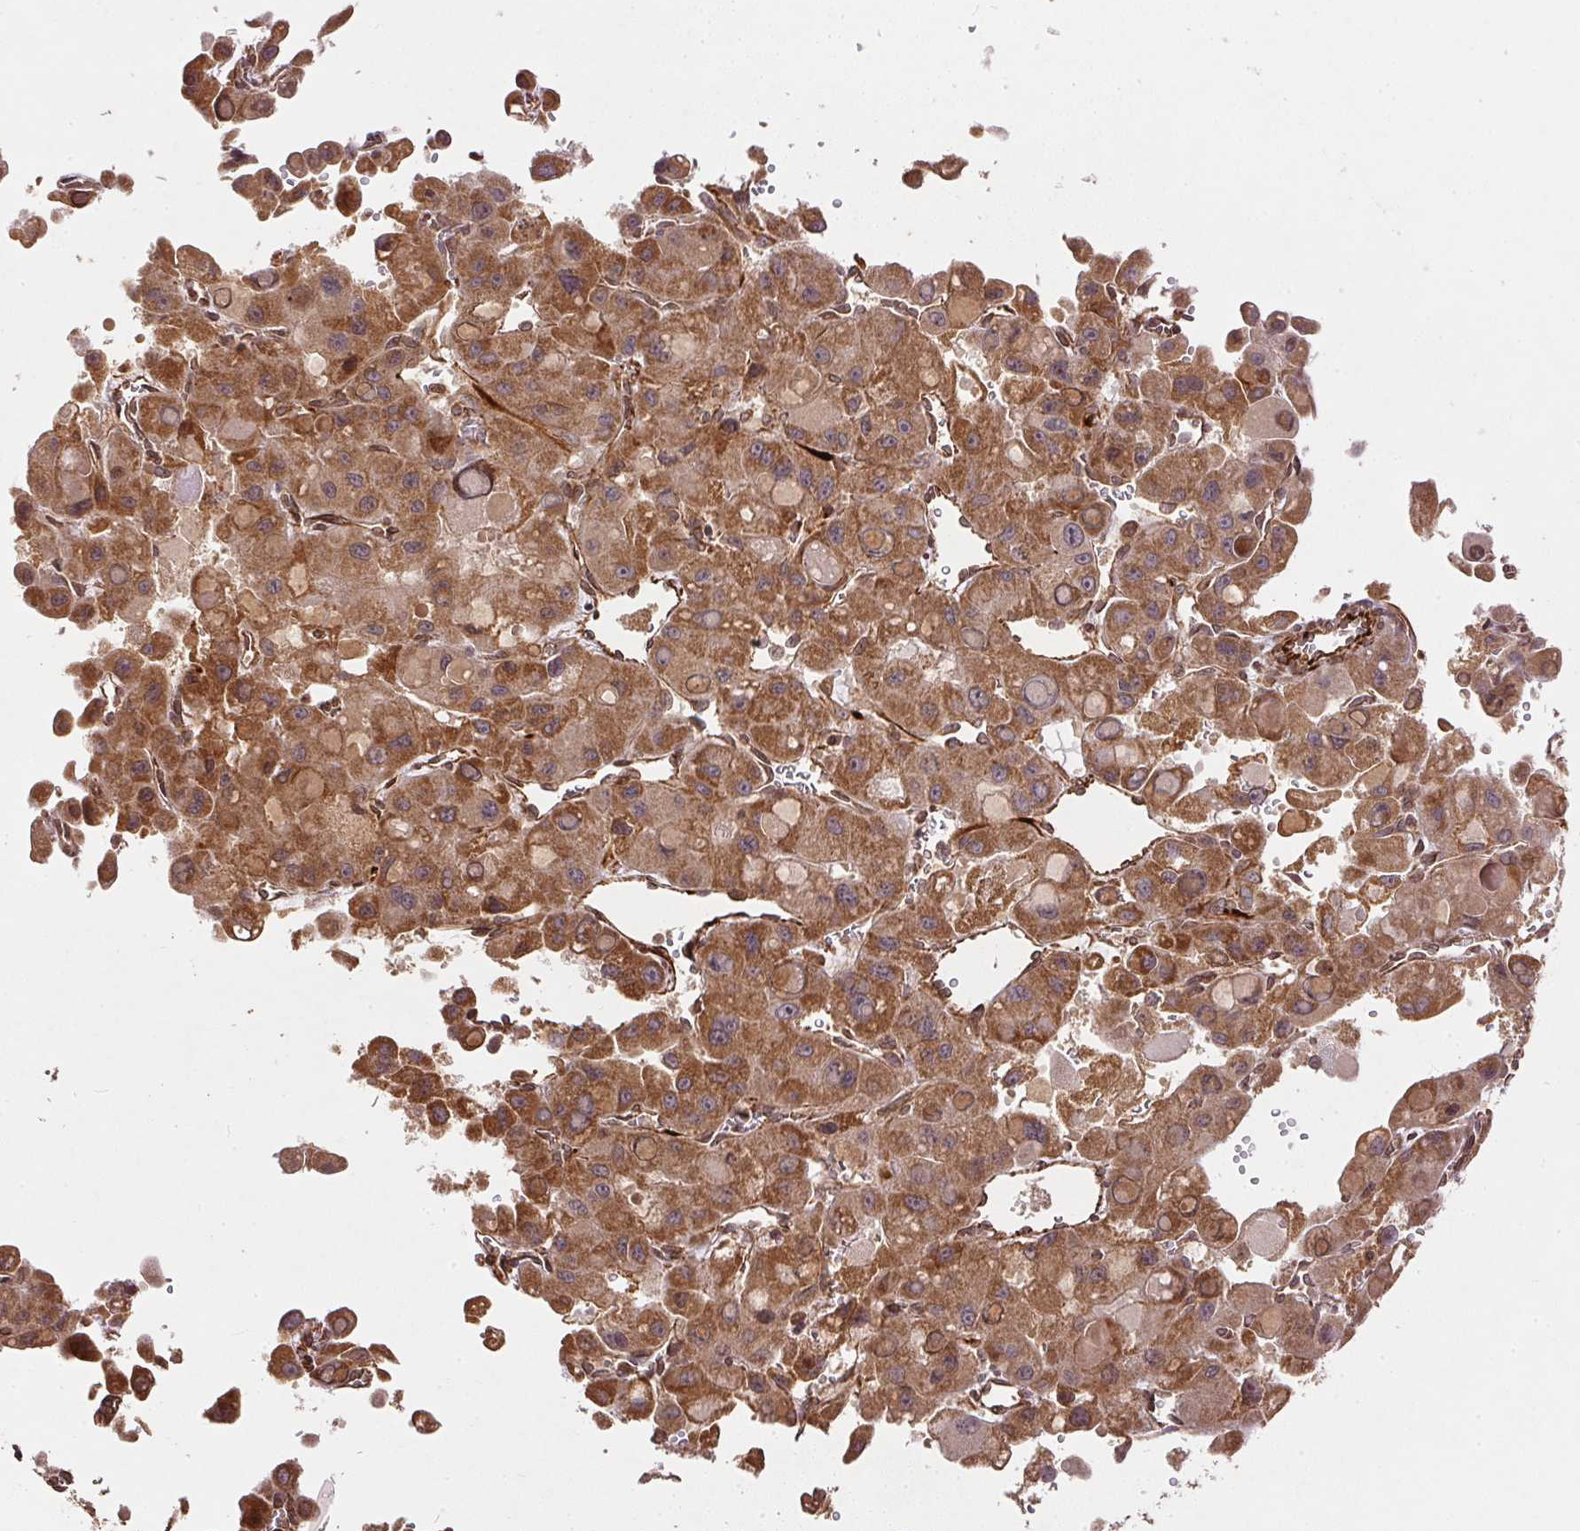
{"staining": {"intensity": "moderate", "quantity": ">75%", "location": "cytoplasmic/membranous"}, "tissue": "liver cancer", "cell_type": "Tumor cells", "image_type": "cancer", "snomed": [{"axis": "morphology", "description": "Carcinoma, Hepatocellular, NOS"}, {"axis": "topography", "description": "Liver"}], "caption": "Hepatocellular carcinoma (liver) stained with DAB (3,3'-diaminobenzidine) IHC exhibits medium levels of moderate cytoplasmic/membranous positivity in about >75% of tumor cells.", "gene": "SPRED2", "patient": {"sex": "male", "age": 27}}